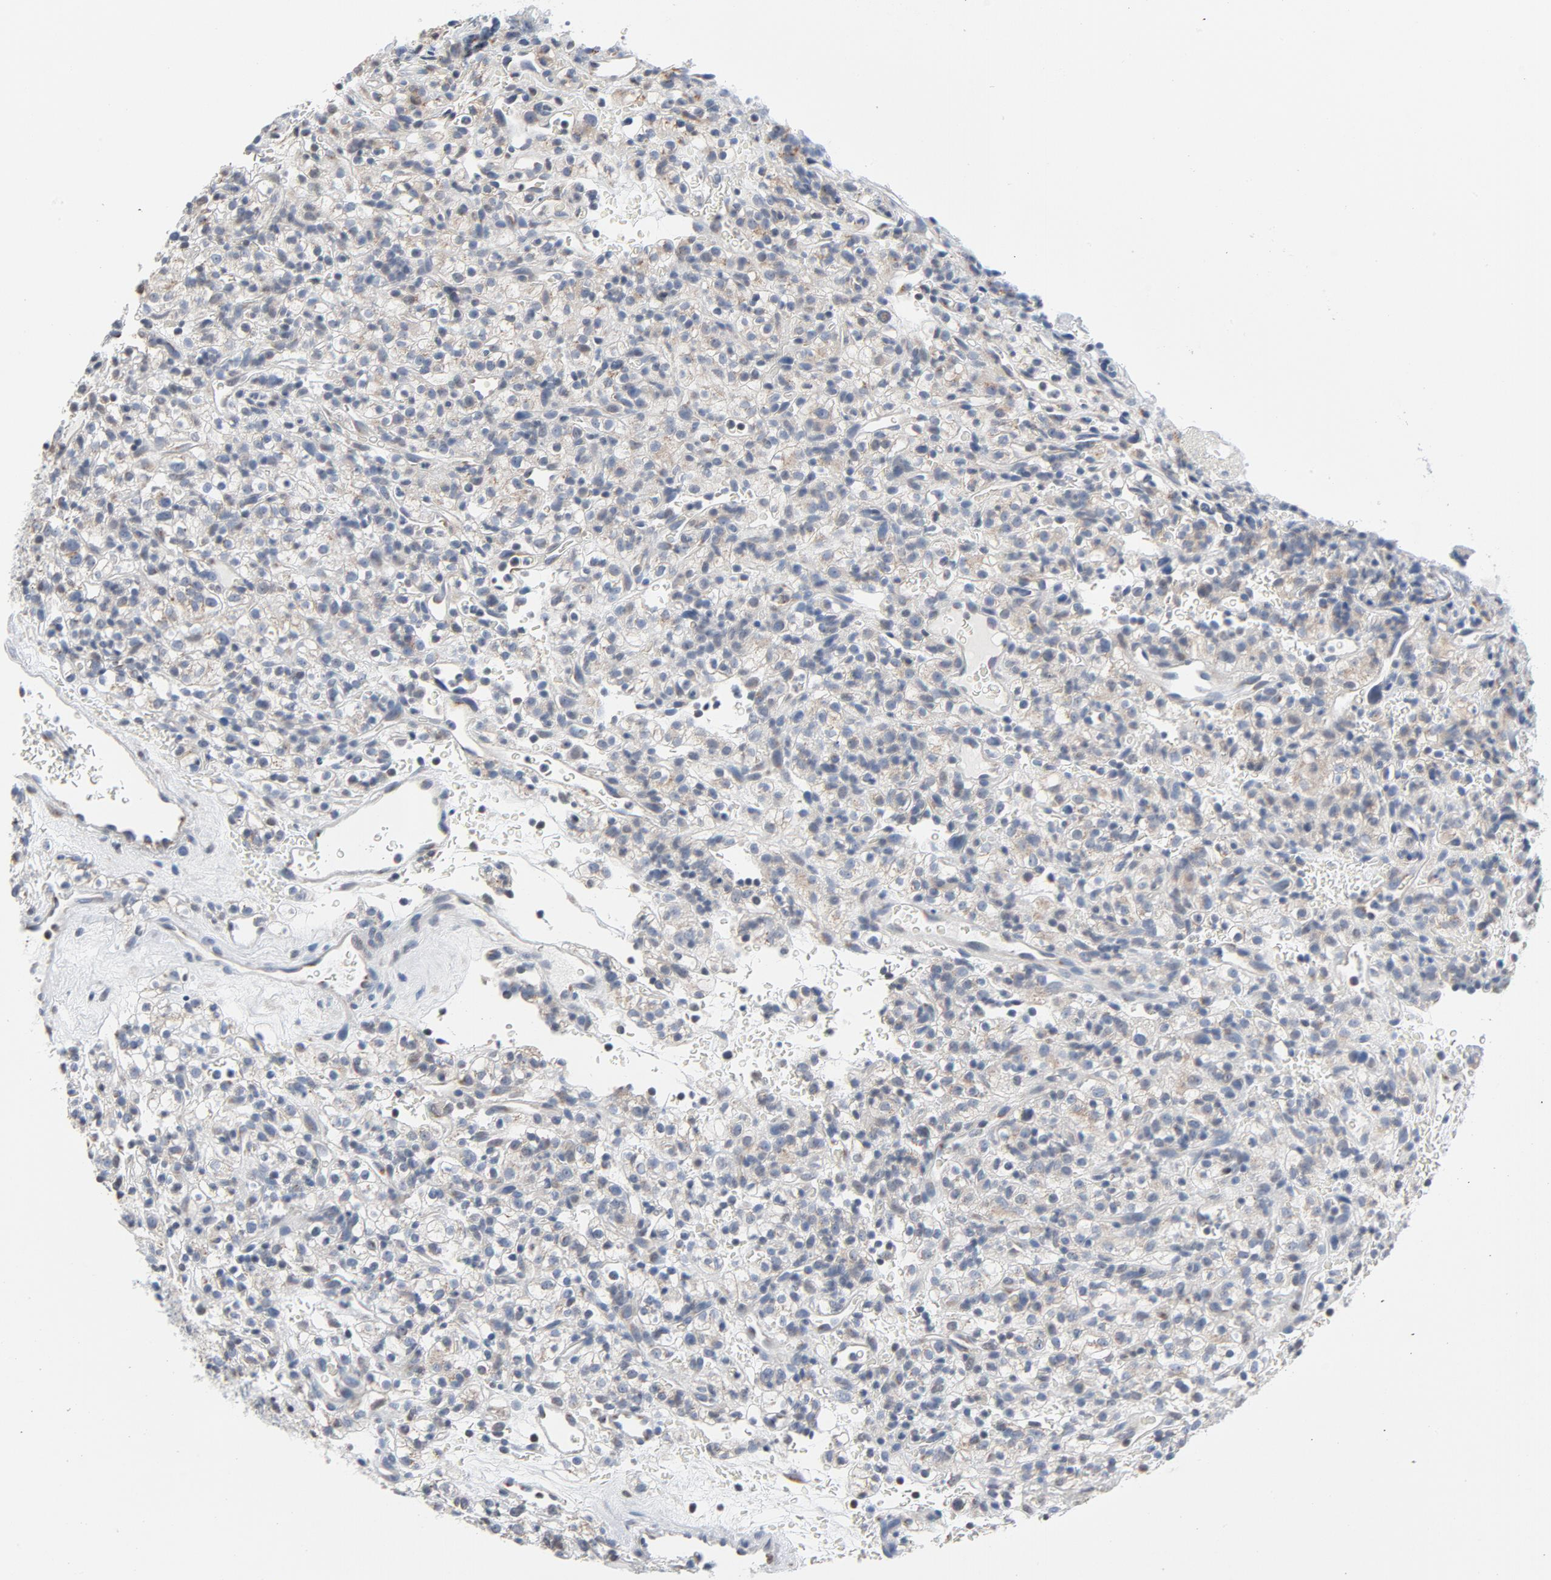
{"staining": {"intensity": "weak", "quantity": "25%-75%", "location": "cytoplasmic/membranous"}, "tissue": "renal cancer", "cell_type": "Tumor cells", "image_type": "cancer", "snomed": [{"axis": "morphology", "description": "Normal tissue, NOS"}, {"axis": "morphology", "description": "Adenocarcinoma, NOS"}, {"axis": "topography", "description": "Kidney"}], "caption": "Human renal cancer stained for a protein (brown) demonstrates weak cytoplasmic/membranous positive expression in approximately 25%-75% of tumor cells.", "gene": "YIPF6", "patient": {"sex": "female", "age": 72}}